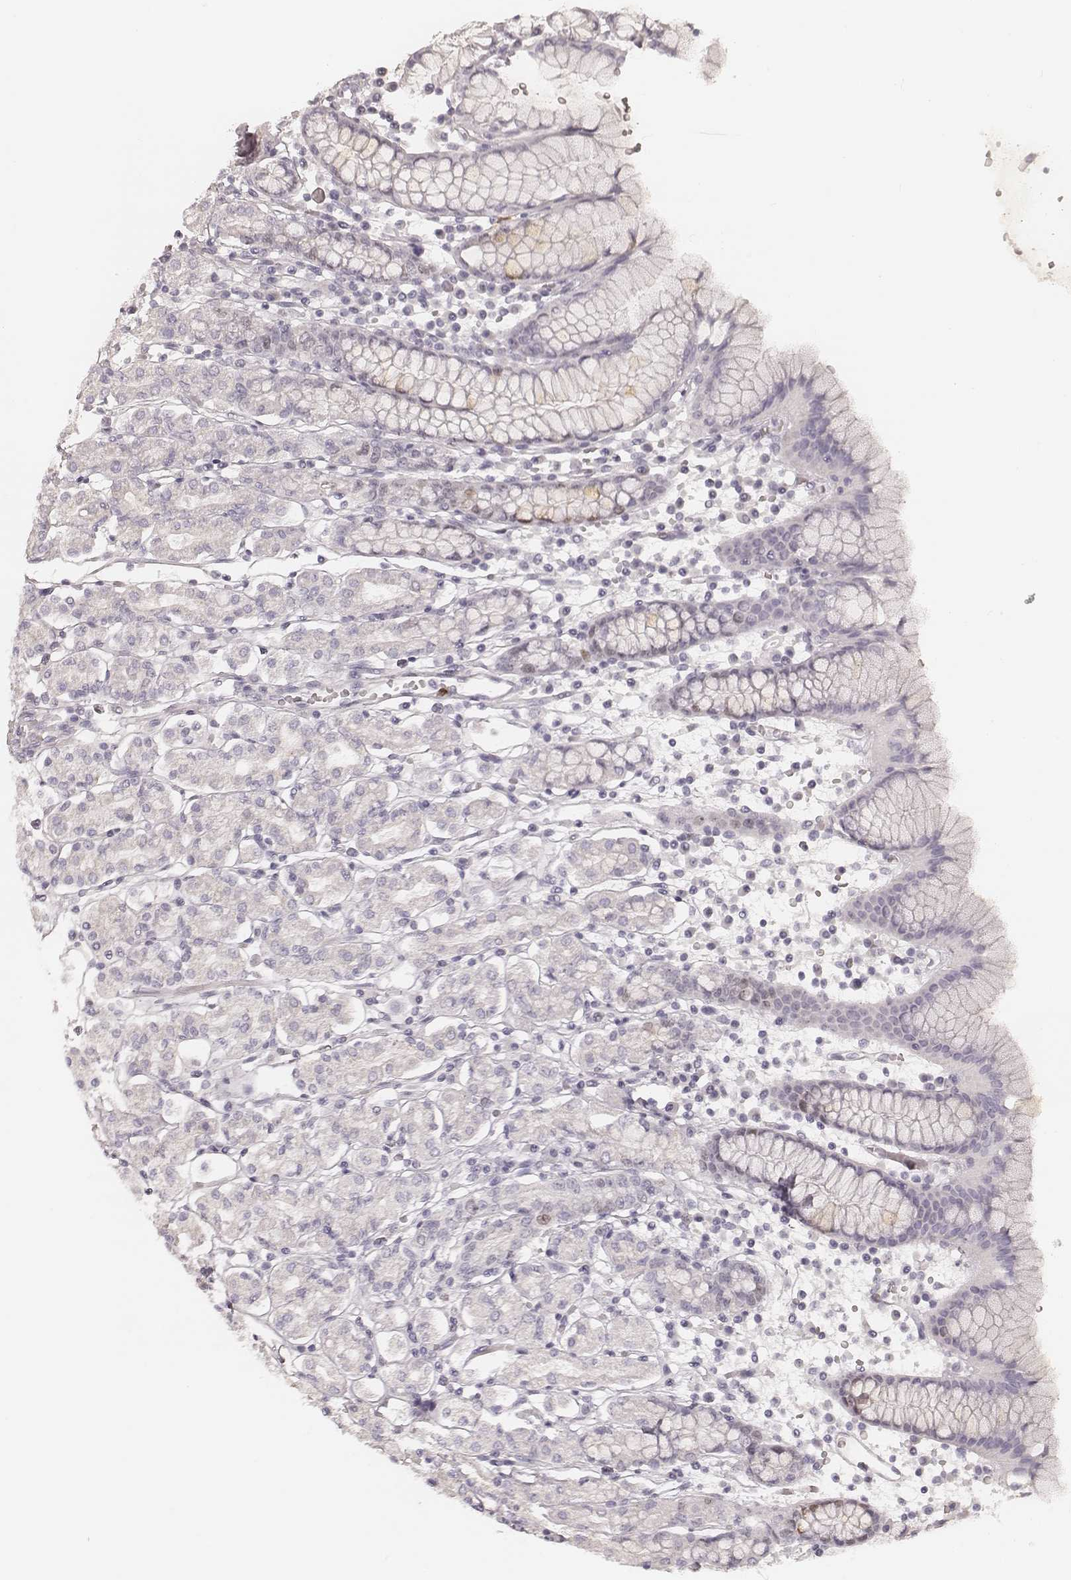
{"staining": {"intensity": "moderate", "quantity": "<25%", "location": "nuclear"}, "tissue": "stomach", "cell_type": "Glandular cells", "image_type": "normal", "snomed": [{"axis": "morphology", "description": "Normal tissue, NOS"}, {"axis": "topography", "description": "Stomach, upper"}, {"axis": "topography", "description": "Stomach"}], "caption": "DAB immunohistochemical staining of normal human stomach reveals moderate nuclear protein positivity in approximately <25% of glandular cells. The staining is performed using DAB brown chromogen to label protein expression. The nuclei are counter-stained blue using hematoxylin.", "gene": "TEX37", "patient": {"sex": "male", "age": 62}}